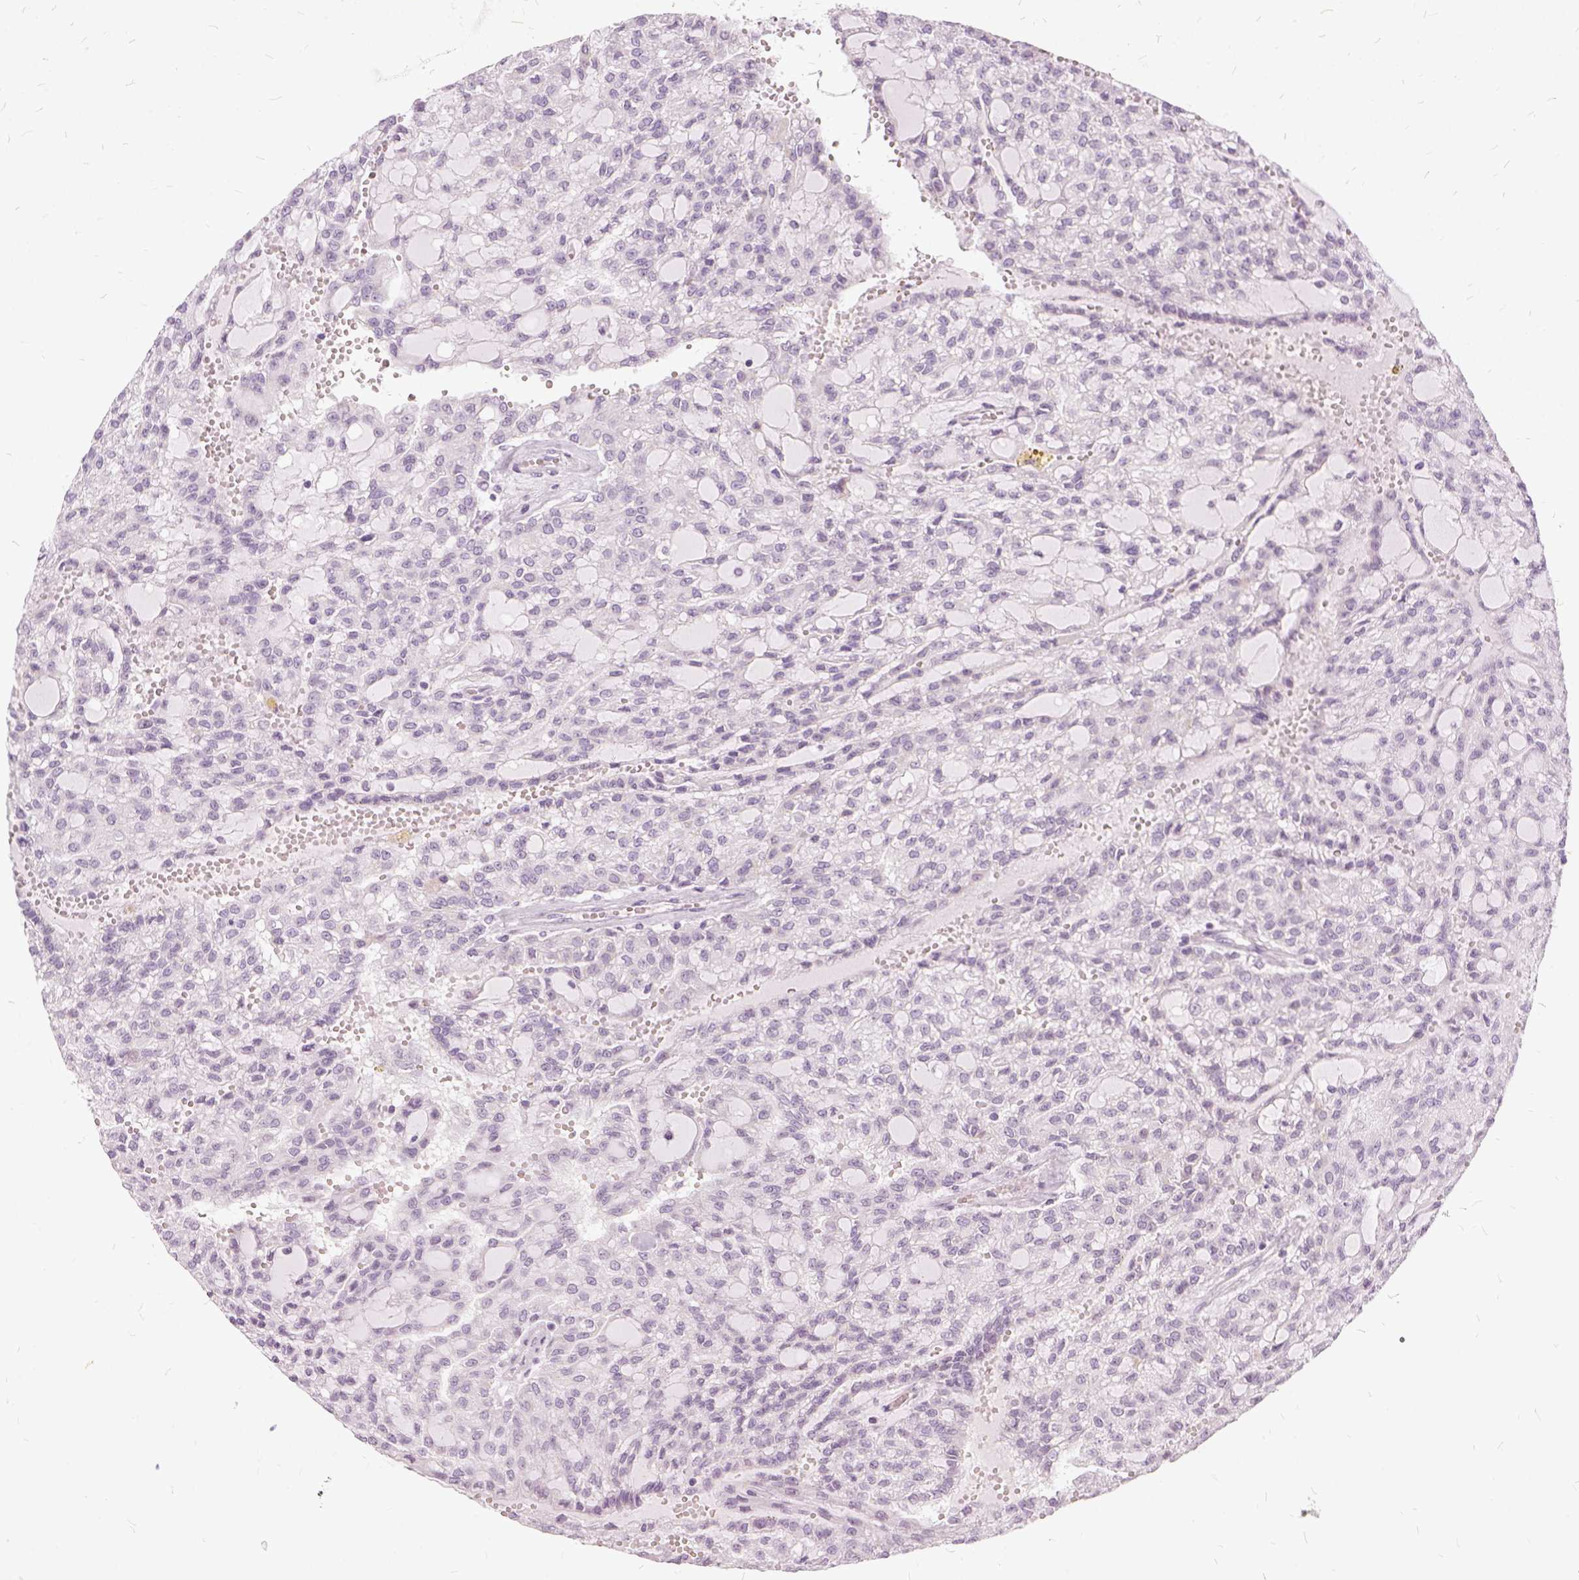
{"staining": {"intensity": "negative", "quantity": "none", "location": "none"}, "tissue": "renal cancer", "cell_type": "Tumor cells", "image_type": "cancer", "snomed": [{"axis": "morphology", "description": "Adenocarcinoma, NOS"}, {"axis": "topography", "description": "Kidney"}], "caption": "Immunohistochemistry image of renal adenocarcinoma stained for a protein (brown), which shows no staining in tumor cells.", "gene": "FDX1", "patient": {"sex": "male", "age": 63}}